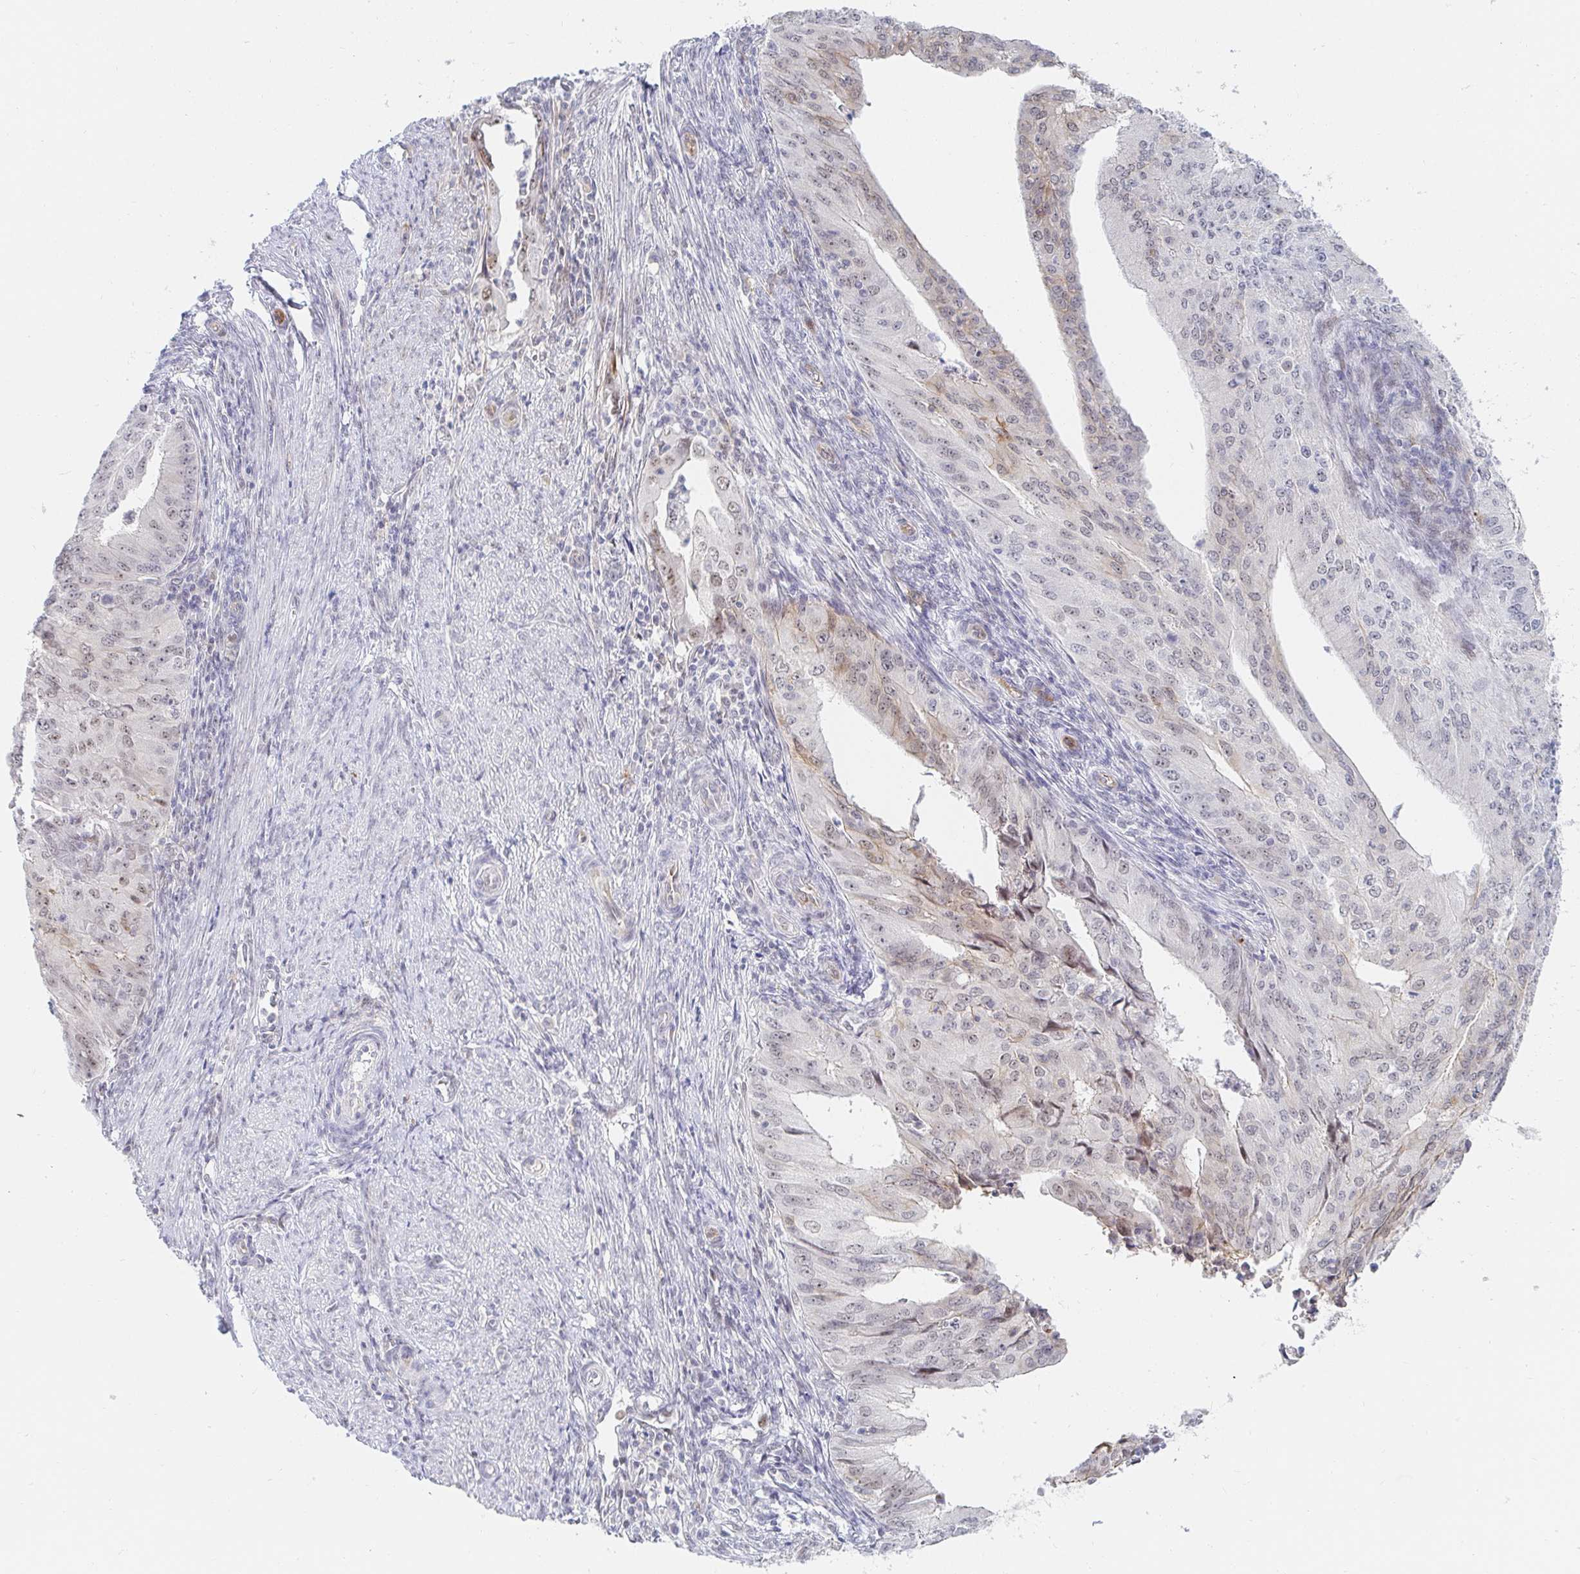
{"staining": {"intensity": "weak", "quantity": "<25%", "location": "cytoplasmic/membranous,nuclear"}, "tissue": "endometrial cancer", "cell_type": "Tumor cells", "image_type": "cancer", "snomed": [{"axis": "morphology", "description": "Adenocarcinoma, NOS"}, {"axis": "topography", "description": "Endometrium"}], "caption": "Tumor cells are negative for brown protein staining in adenocarcinoma (endometrial).", "gene": "COL28A1", "patient": {"sex": "female", "age": 50}}